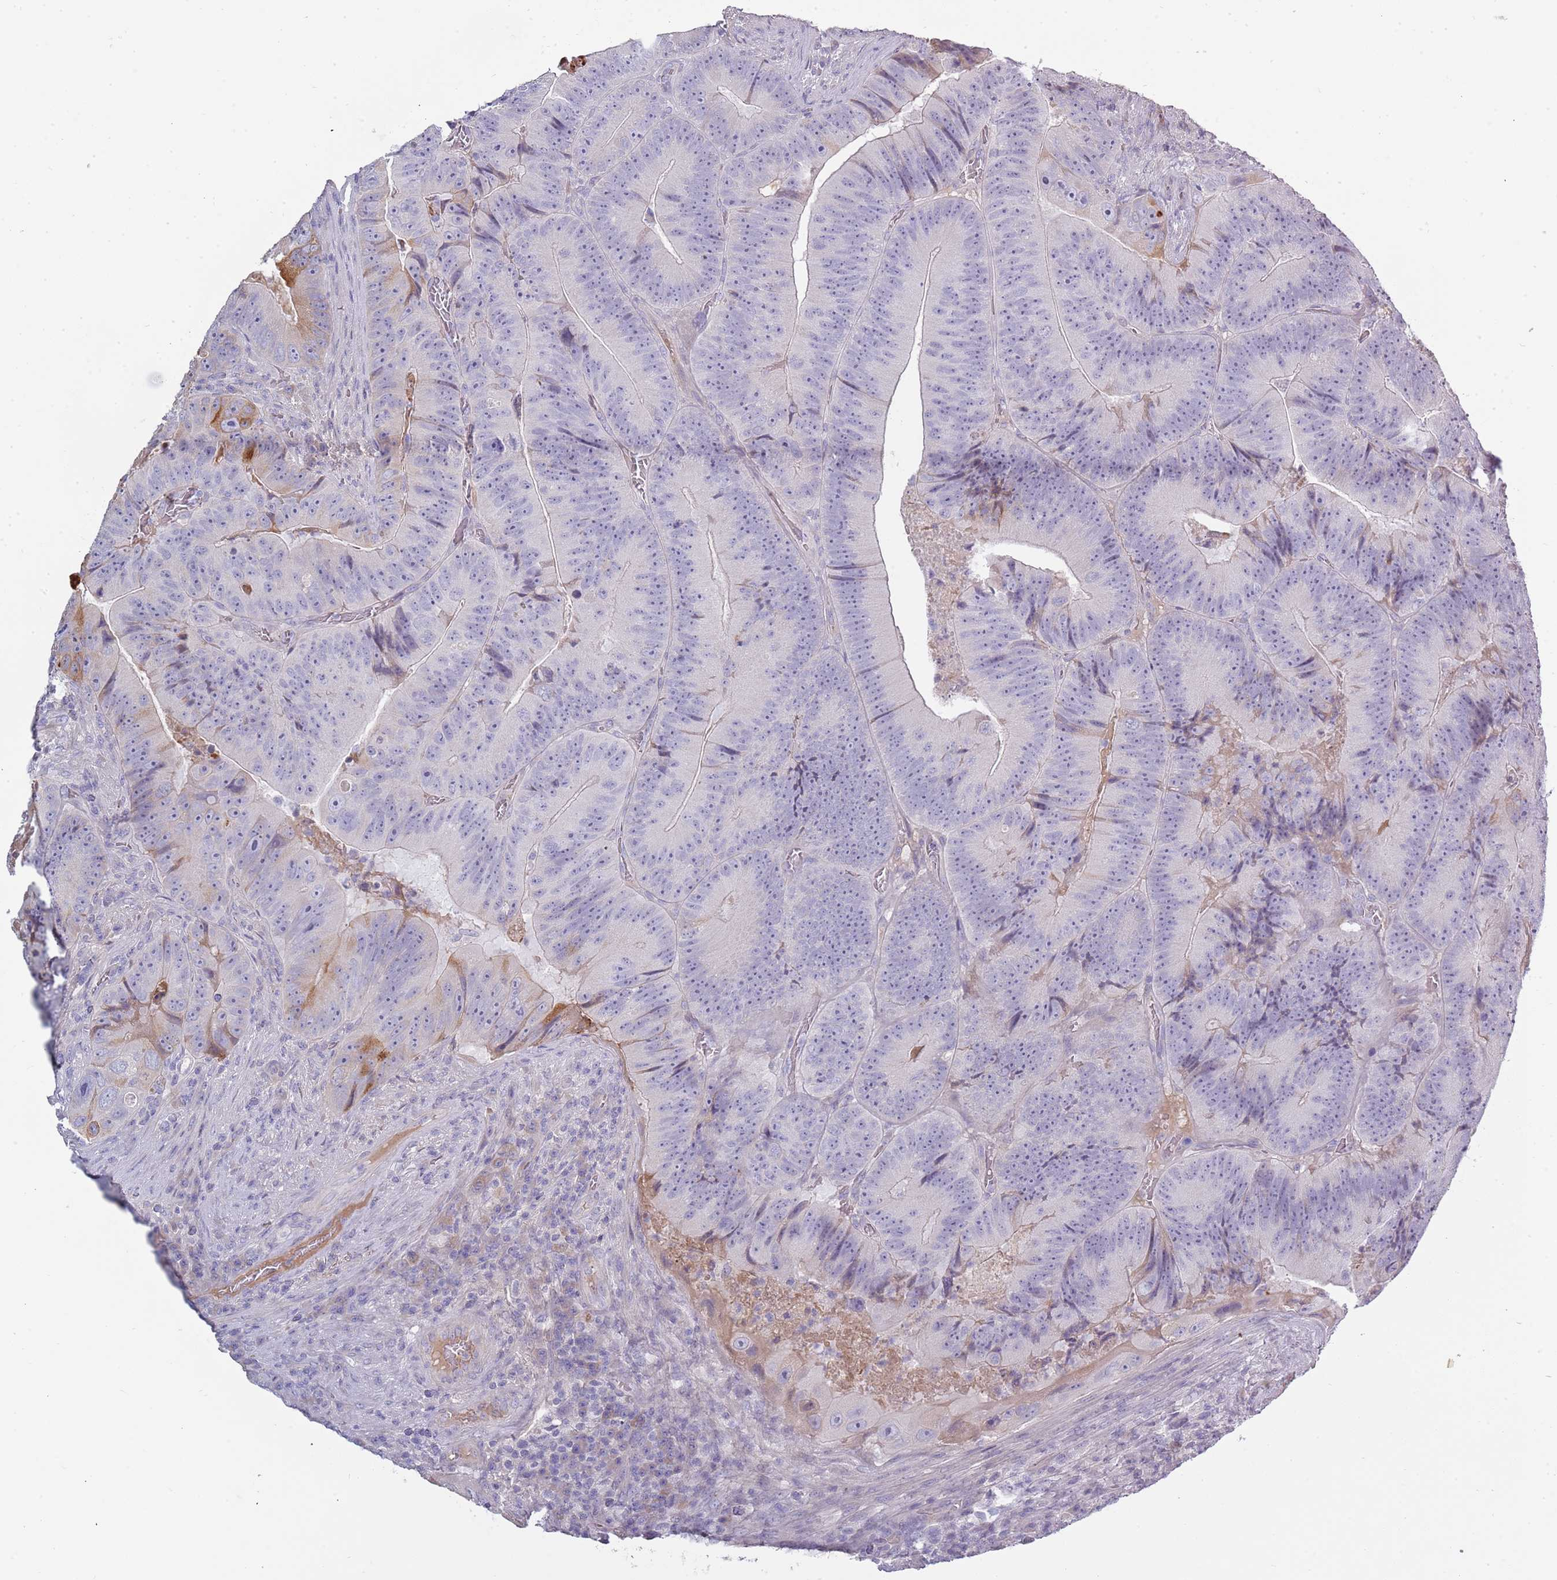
{"staining": {"intensity": "strong", "quantity": "<25%", "location": "cytoplasmic/membranous"}, "tissue": "colorectal cancer", "cell_type": "Tumor cells", "image_type": "cancer", "snomed": [{"axis": "morphology", "description": "Adenocarcinoma, NOS"}, {"axis": "topography", "description": "Colon"}], "caption": "Tumor cells show medium levels of strong cytoplasmic/membranous staining in approximately <25% of cells in human adenocarcinoma (colorectal).", "gene": "TNFRSF6B", "patient": {"sex": "female", "age": 86}}